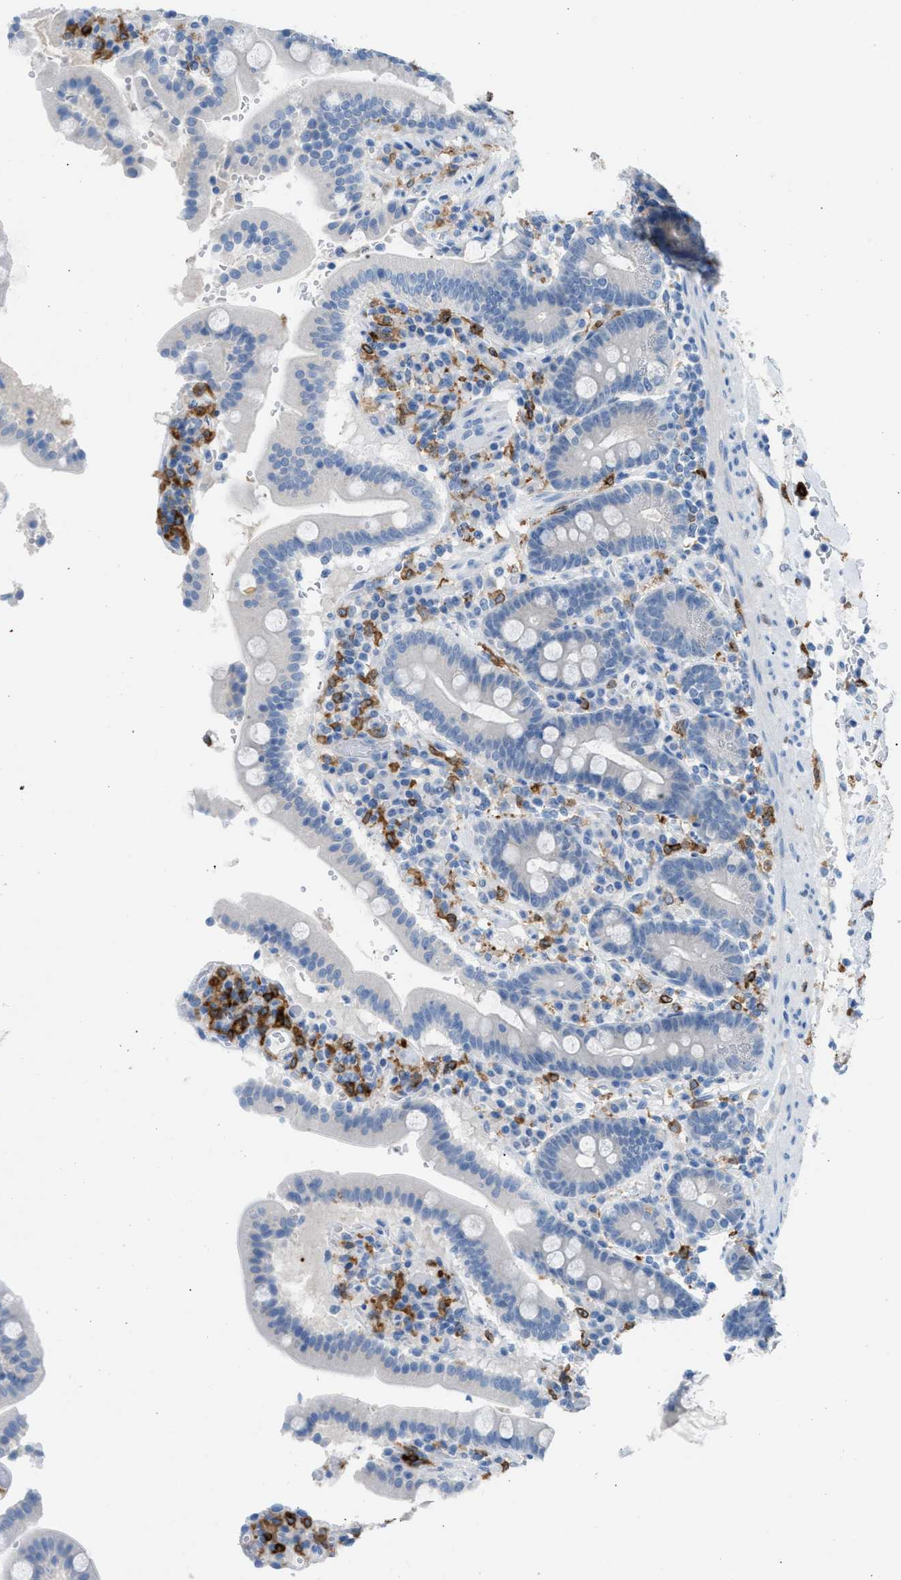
{"staining": {"intensity": "negative", "quantity": "none", "location": "none"}, "tissue": "duodenum", "cell_type": "Glandular cells", "image_type": "normal", "snomed": [{"axis": "morphology", "description": "Normal tissue, NOS"}, {"axis": "topography", "description": "Small intestine, NOS"}], "caption": "An IHC micrograph of benign duodenum is shown. There is no staining in glandular cells of duodenum. The staining was performed using DAB to visualize the protein expression in brown, while the nuclei were stained in blue with hematoxylin (Magnification: 20x).", "gene": "CLEC10A", "patient": {"sex": "female", "age": 71}}